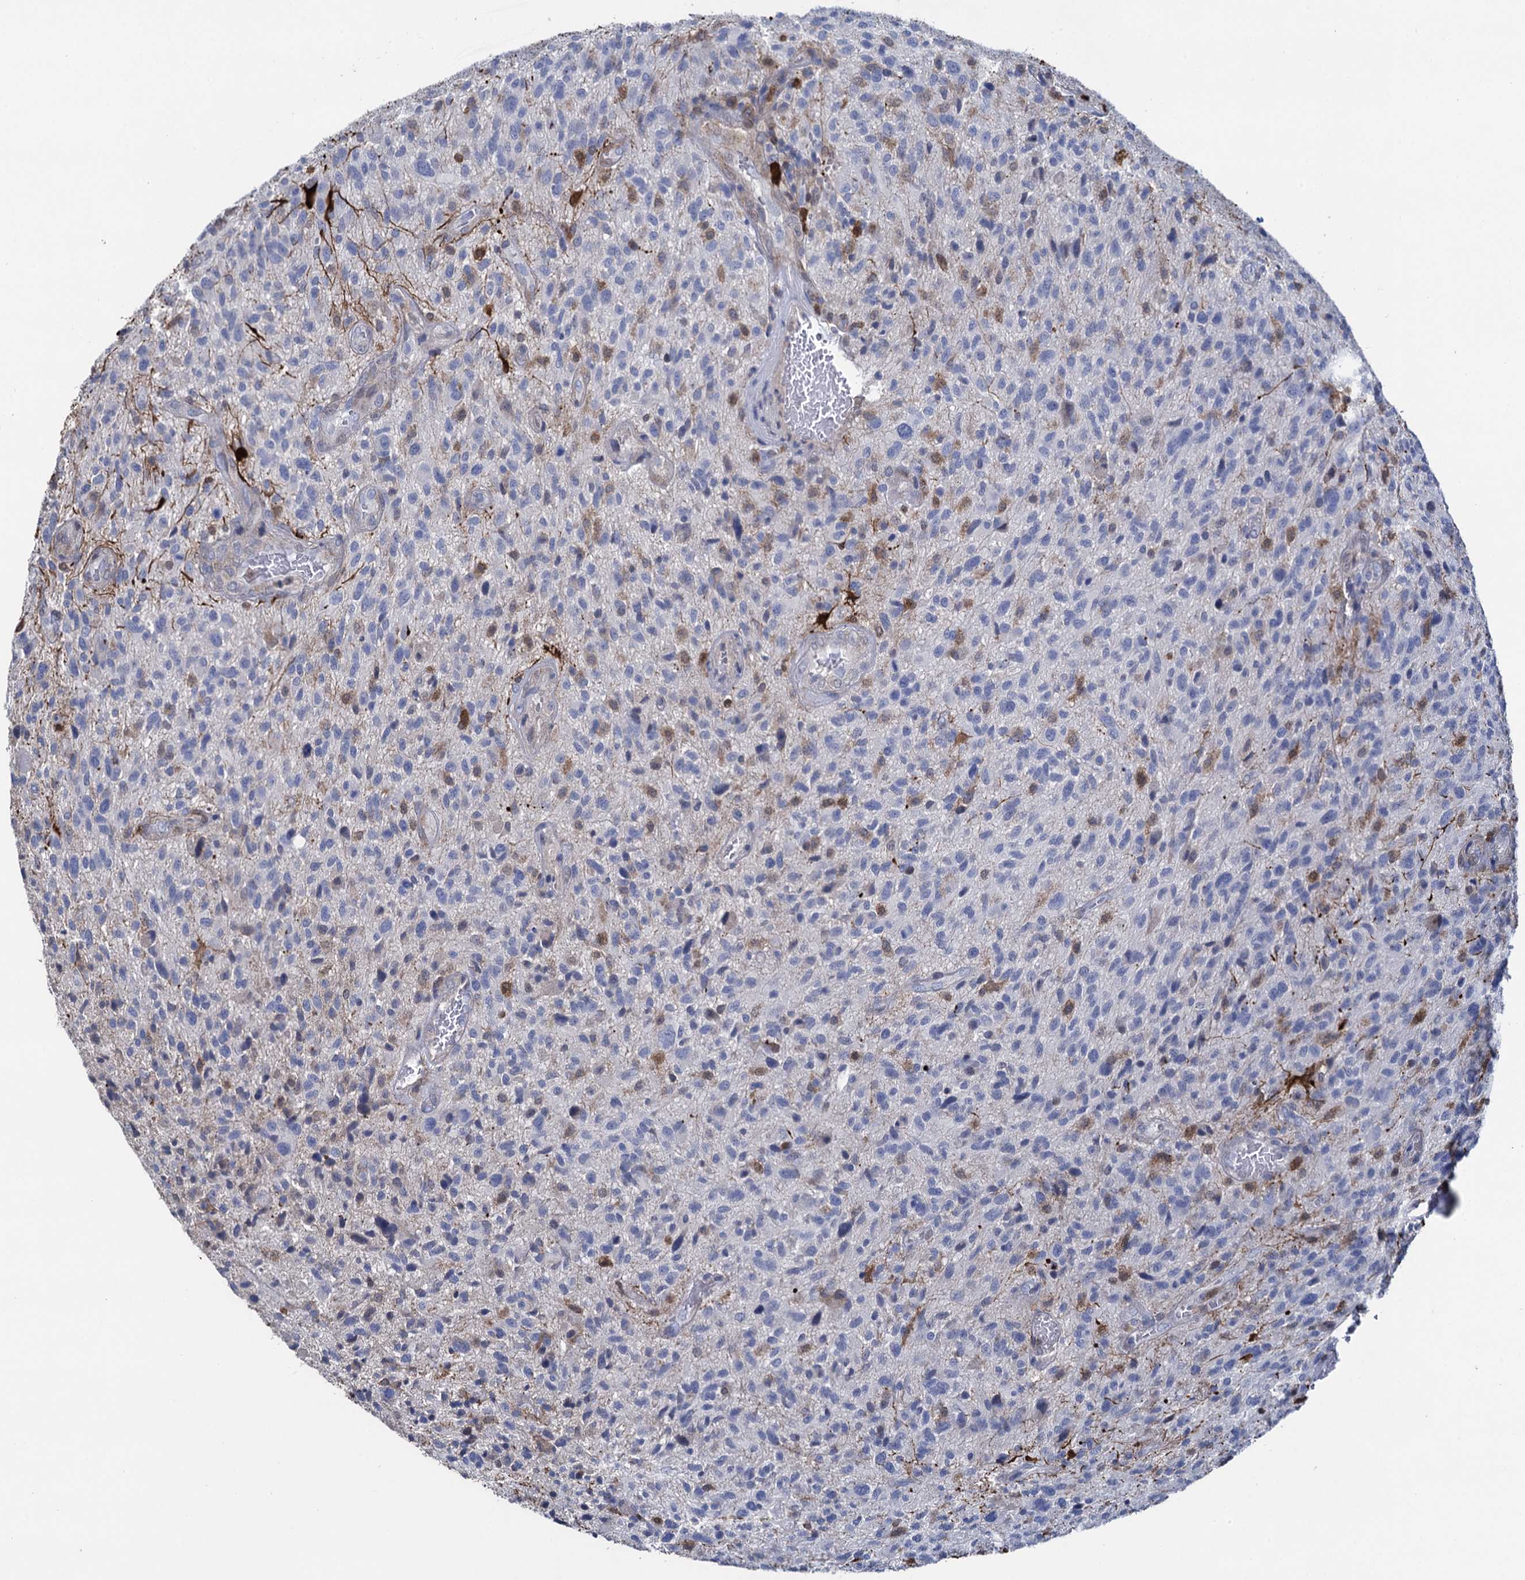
{"staining": {"intensity": "negative", "quantity": "none", "location": "none"}, "tissue": "glioma", "cell_type": "Tumor cells", "image_type": "cancer", "snomed": [{"axis": "morphology", "description": "Glioma, malignant, High grade"}, {"axis": "topography", "description": "Brain"}], "caption": "Tumor cells show no significant protein expression in high-grade glioma (malignant).", "gene": "FABP5", "patient": {"sex": "male", "age": 47}}